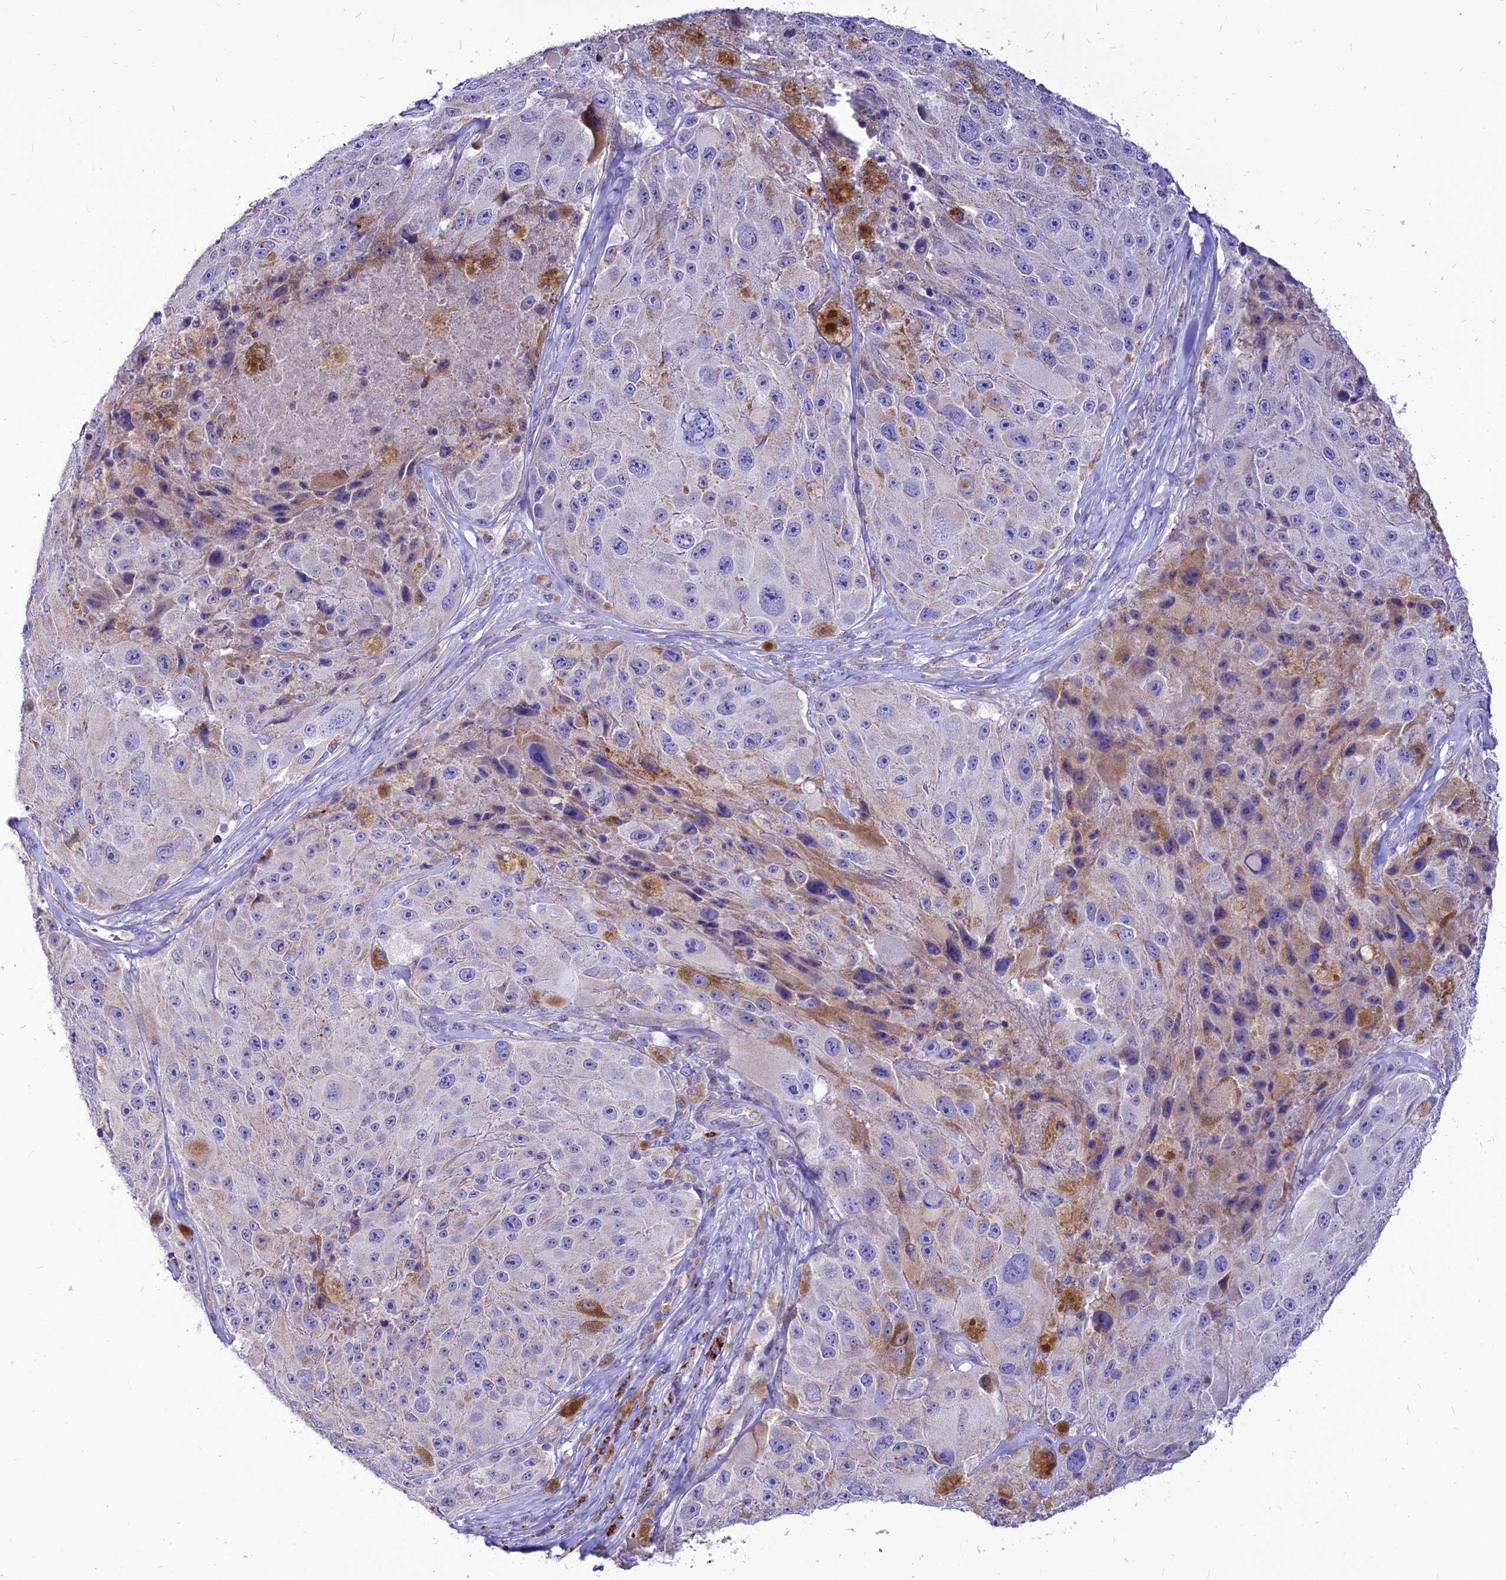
{"staining": {"intensity": "negative", "quantity": "none", "location": "none"}, "tissue": "melanoma", "cell_type": "Tumor cells", "image_type": "cancer", "snomed": [{"axis": "morphology", "description": "Malignant melanoma, Metastatic site"}, {"axis": "topography", "description": "Lymph node"}], "caption": "This micrograph is of malignant melanoma (metastatic site) stained with immunohistochemistry to label a protein in brown with the nuclei are counter-stained blue. There is no positivity in tumor cells.", "gene": "ECI1", "patient": {"sex": "male", "age": 62}}